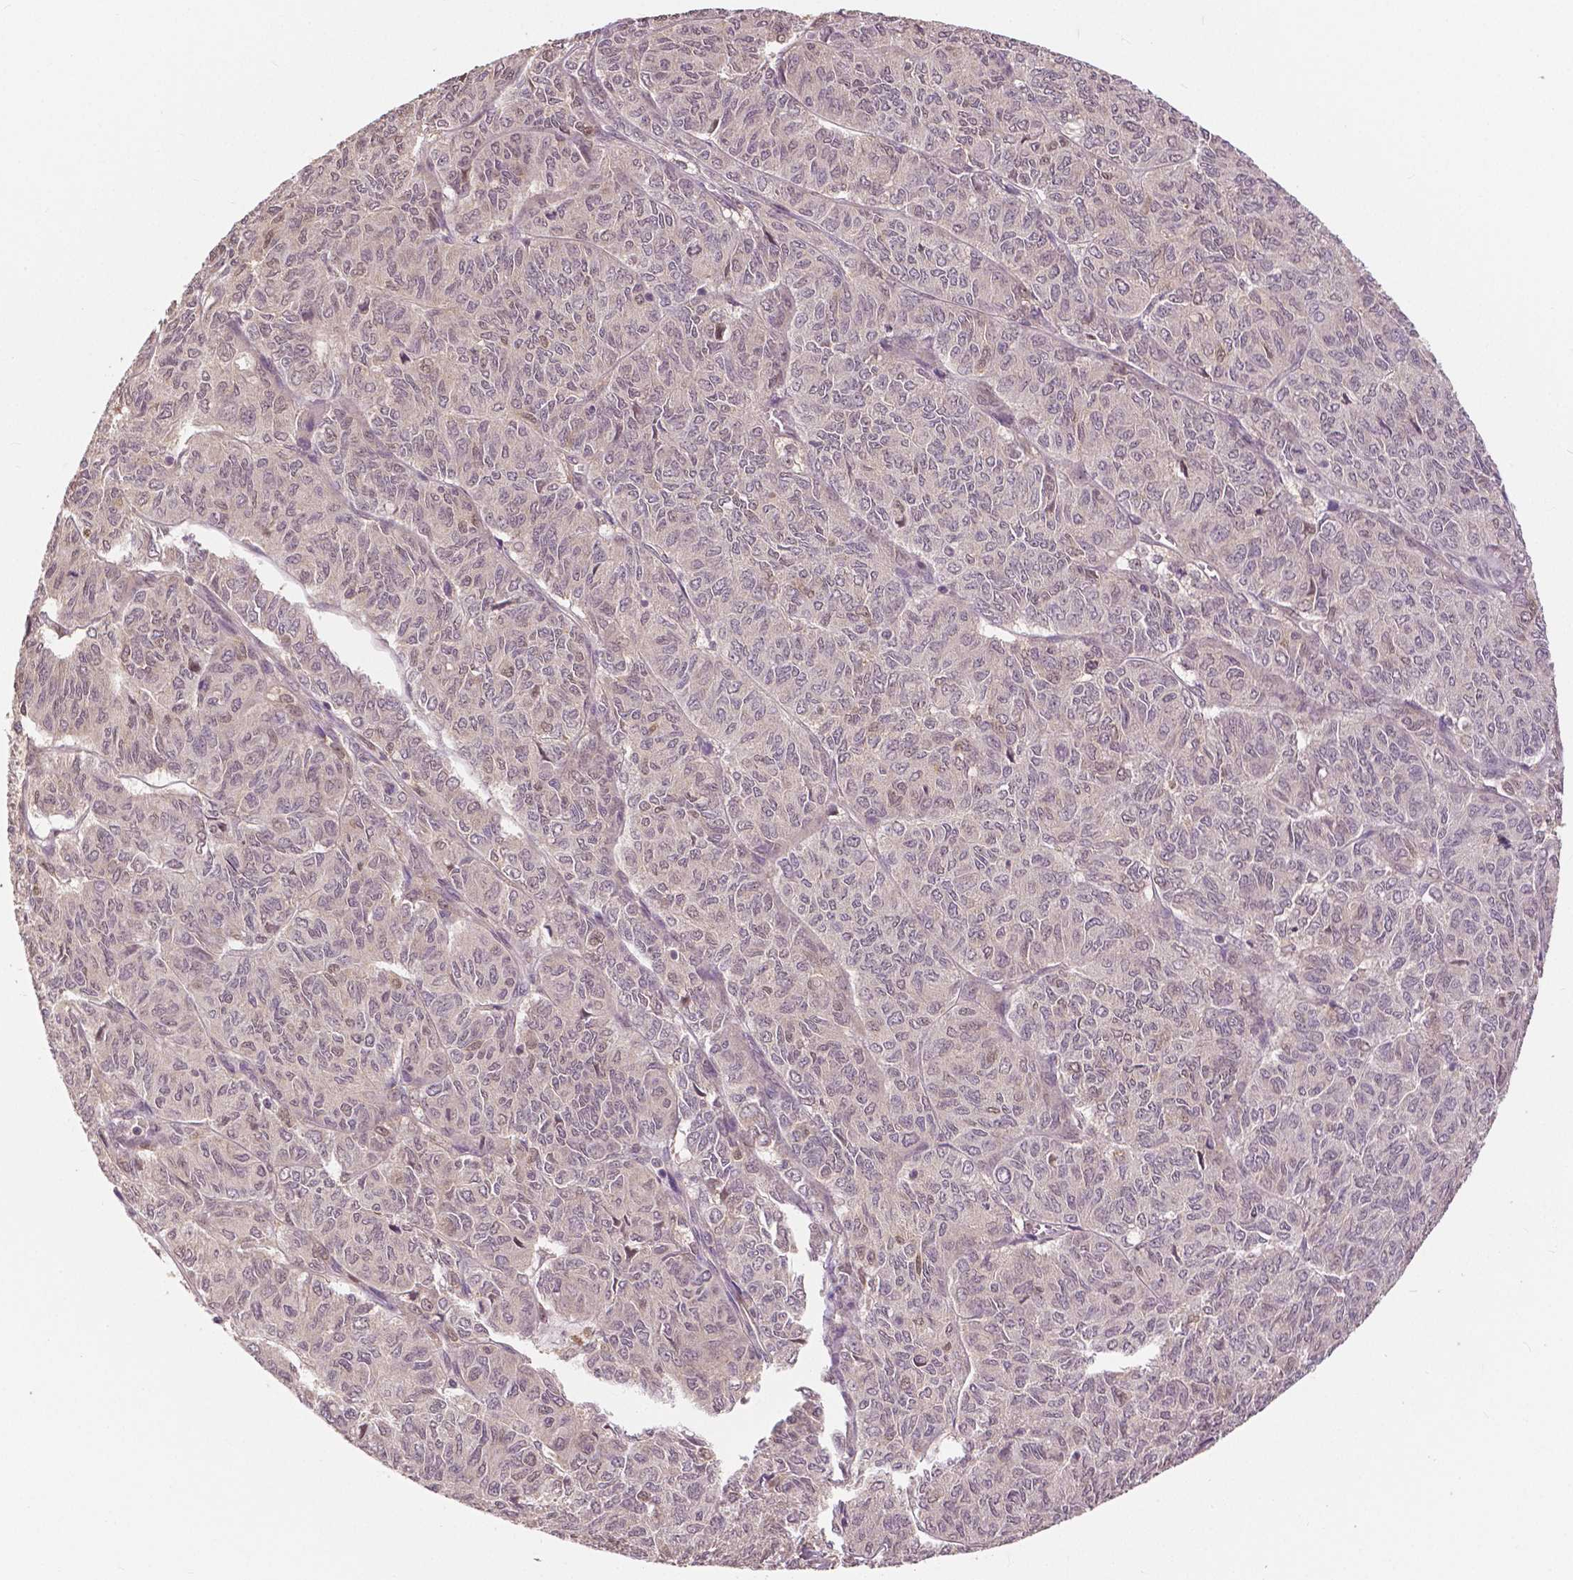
{"staining": {"intensity": "negative", "quantity": "none", "location": "none"}, "tissue": "ovarian cancer", "cell_type": "Tumor cells", "image_type": "cancer", "snomed": [{"axis": "morphology", "description": "Carcinoma, endometroid"}, {"axis": "topography", "description": "Ovary"}], "caption": "Ovarian cancer (endometroid carcinoma) was stained to show a protein in brown. There is no significant staining in tumor cells. (DAB (3,3'-diaminobenzidine) immunohistochemistry with hematoxylin counter stain).", "gene": "MAP1LC3B", "patient": {"sex": "female", "age": 80}}